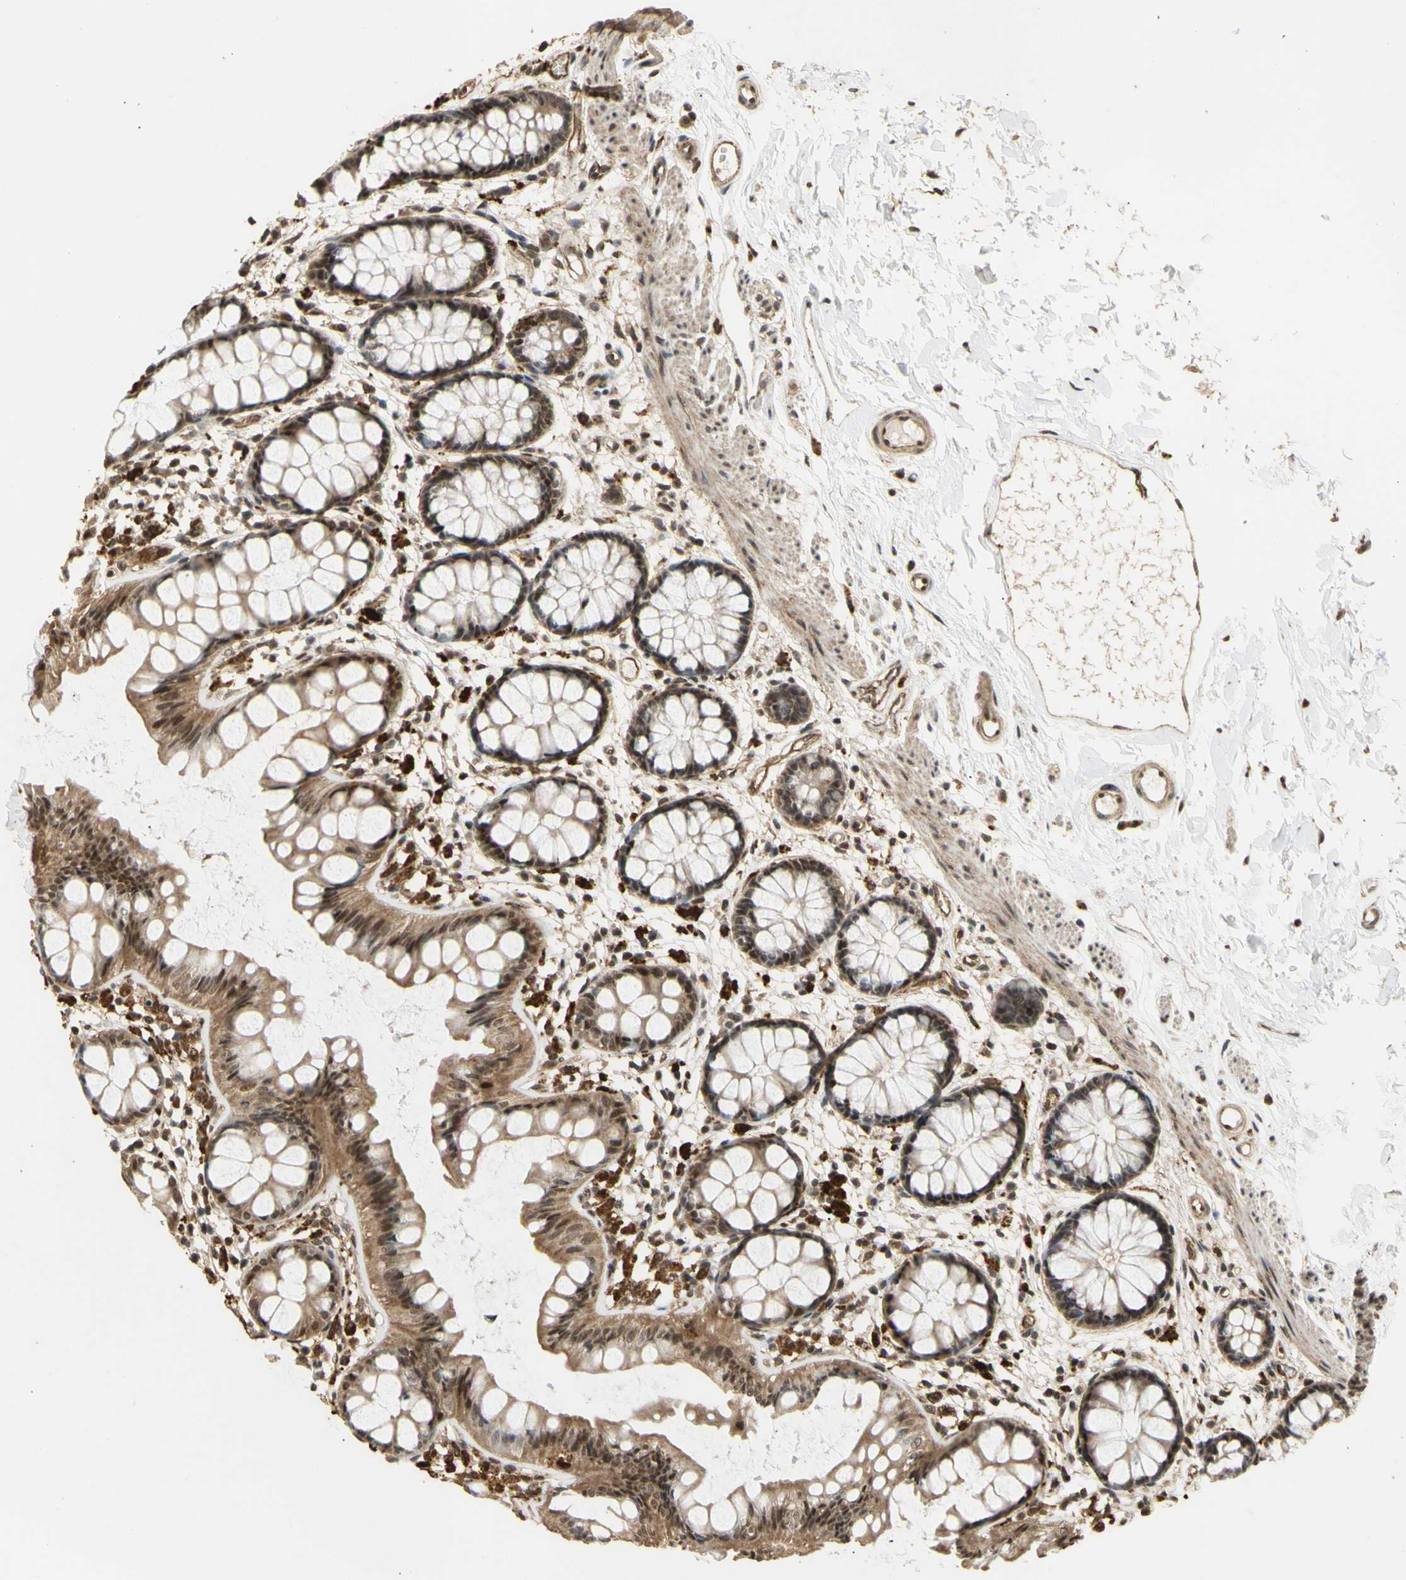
{"staining": {"intensity": "strong", "quantity": ">75%", "location": "cytoplasmic/membranous,nuclear"}, "tissue": "rectum", "cell_type": "Glandular cells", "image_type": "normal", "snomed": [{"axis": "morphology", "description": "Normal tissue, NOS"}, {"axis": "topography", "description": "Rectum"}], "caption": "IHC histopathology image of benign human rectum stained for a protein (brown), which shows high levels of strong cytoplasmic/membranous,nuclear positivity in approximately >75% of glandular cells.", "gene": "GTF2E2", "patient": {"sex": "female", "age": 66}}